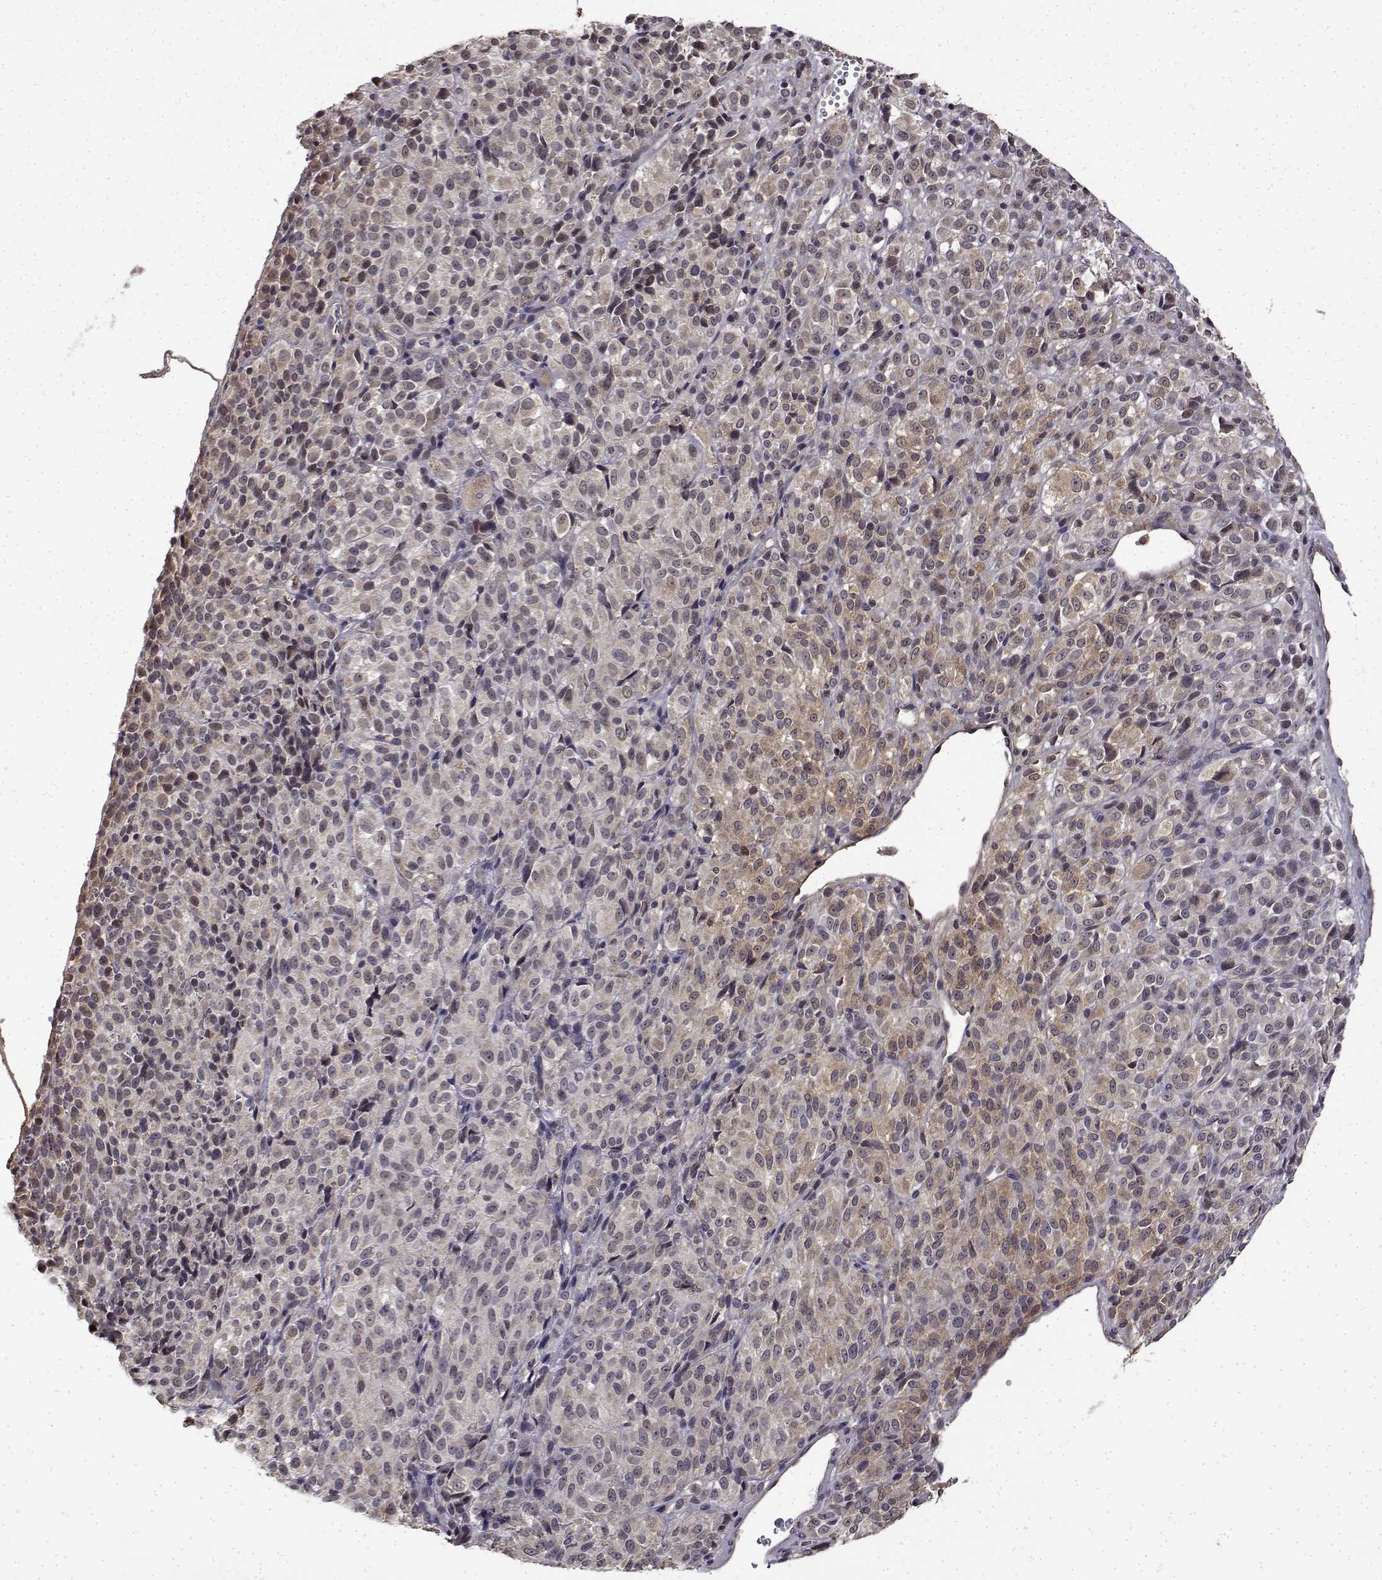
{"staining": {"intensity": "weak", "quantity": "<25%", "location": "cytoplasmic/membranous"}, "tissue": "melanoma", "cell_type": "Tumor cells", "image_type": "cancer", "snomed": [{"axis": "morphology", "description": "Malignant melanoma, Metastatic site"}, {"axis": "topography", "description": "Brain"}], "caption": "IHC photomicrograph of neoplastic tissue: human melanoma stained with DAB demonstrates no significant protein staining in tumor cells.", "gene": "BDNF", "patient": {"sex": "female", "age": 56}}